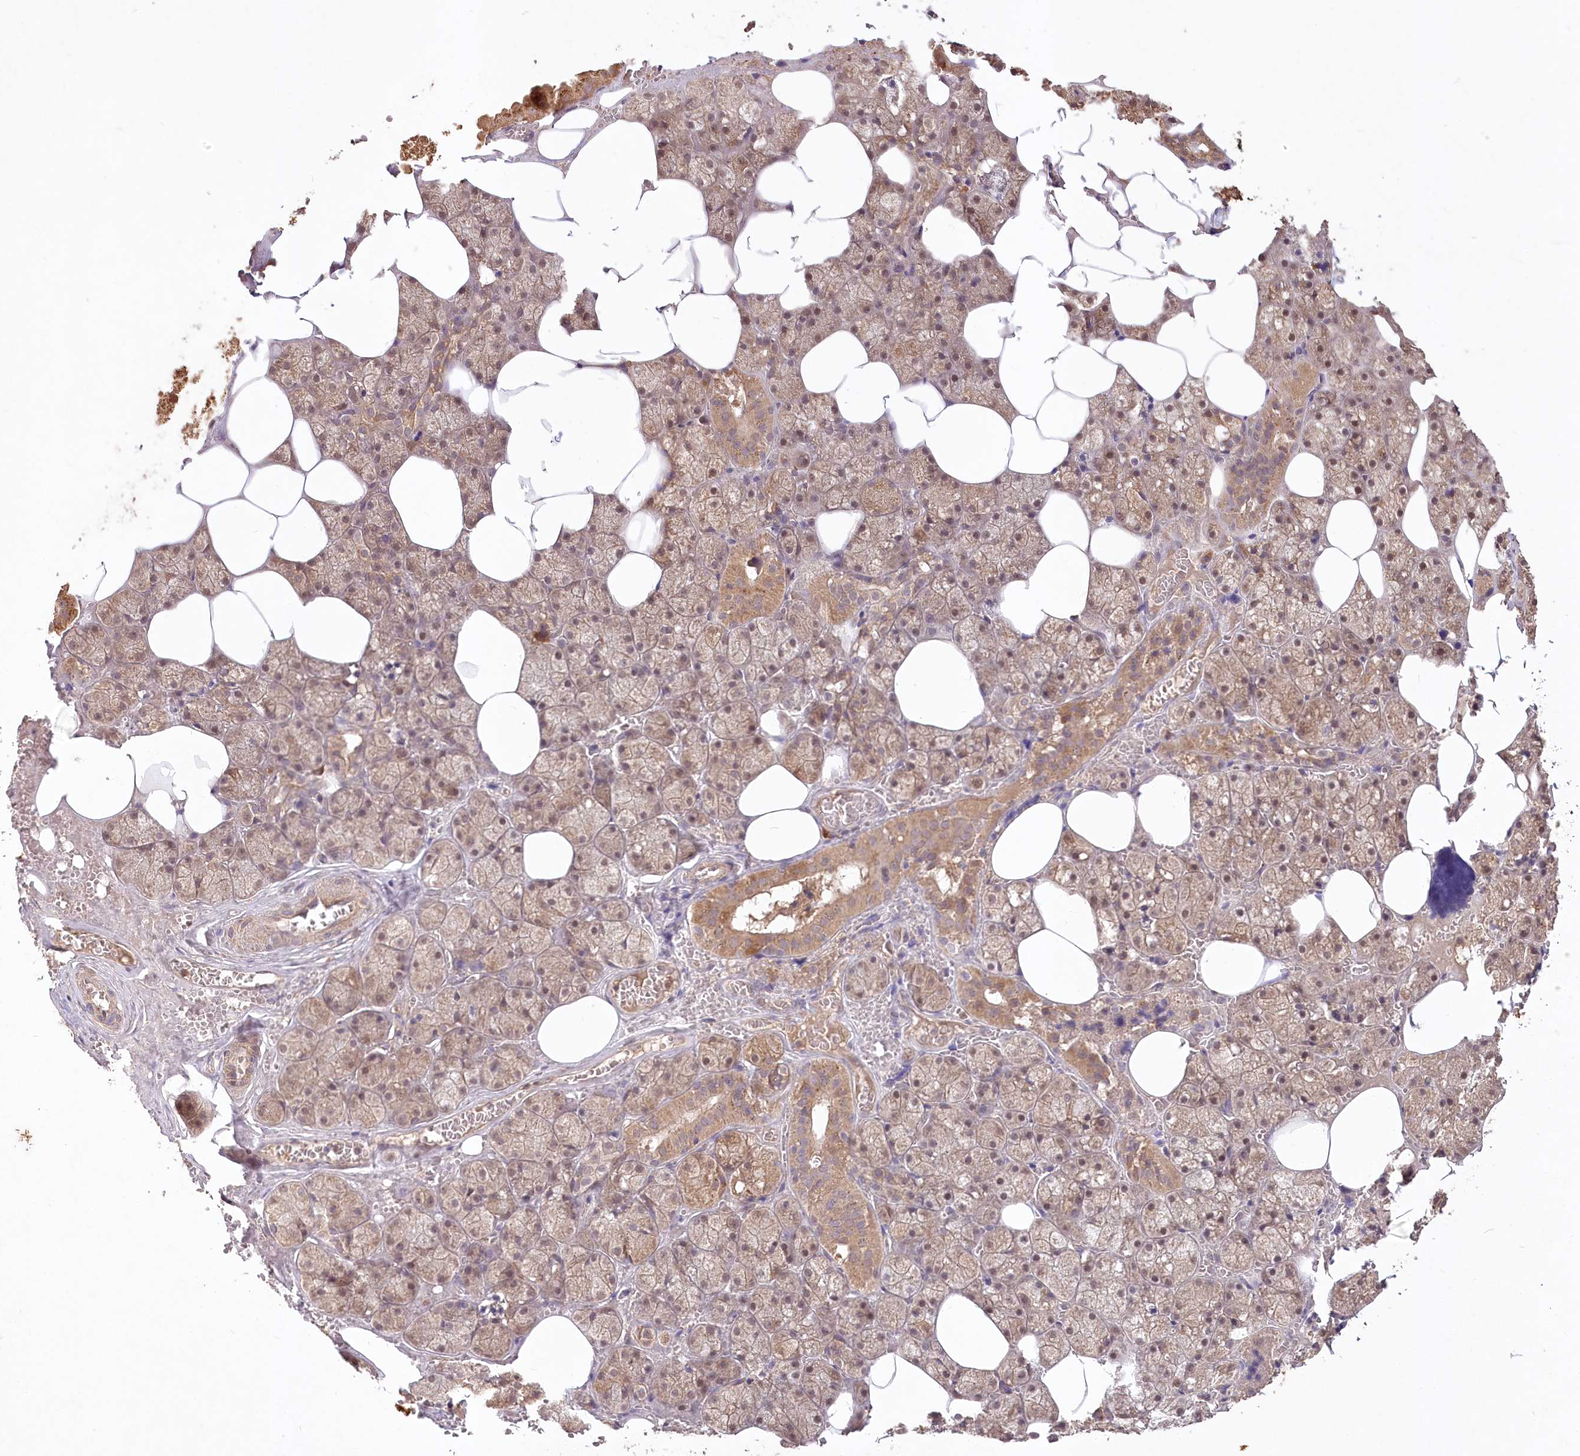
{"staining": {"intensity": "moderate", "quantity": ">75%", "location": "cytoplasmic/membranous,nuclear"}, "tissue": "salivary gland", "cell_type": "Glandular cells", "image_type": "normal", "snomed": [{"axis": "morphology", "description": "Normal tissue, NOS"}, {"axis": "topography", "description": "Salivary gland"}], "caption": "This histopathology image reveals immunohistochemistry (IHC) staining of normal salivary gland, with medium moderate cytoplasmic/membranous,nuclear staining in approximately >75% of glandular cells.", "gene": "IRAK1BP1", "patient": {"sex": "male", "age": 62}}